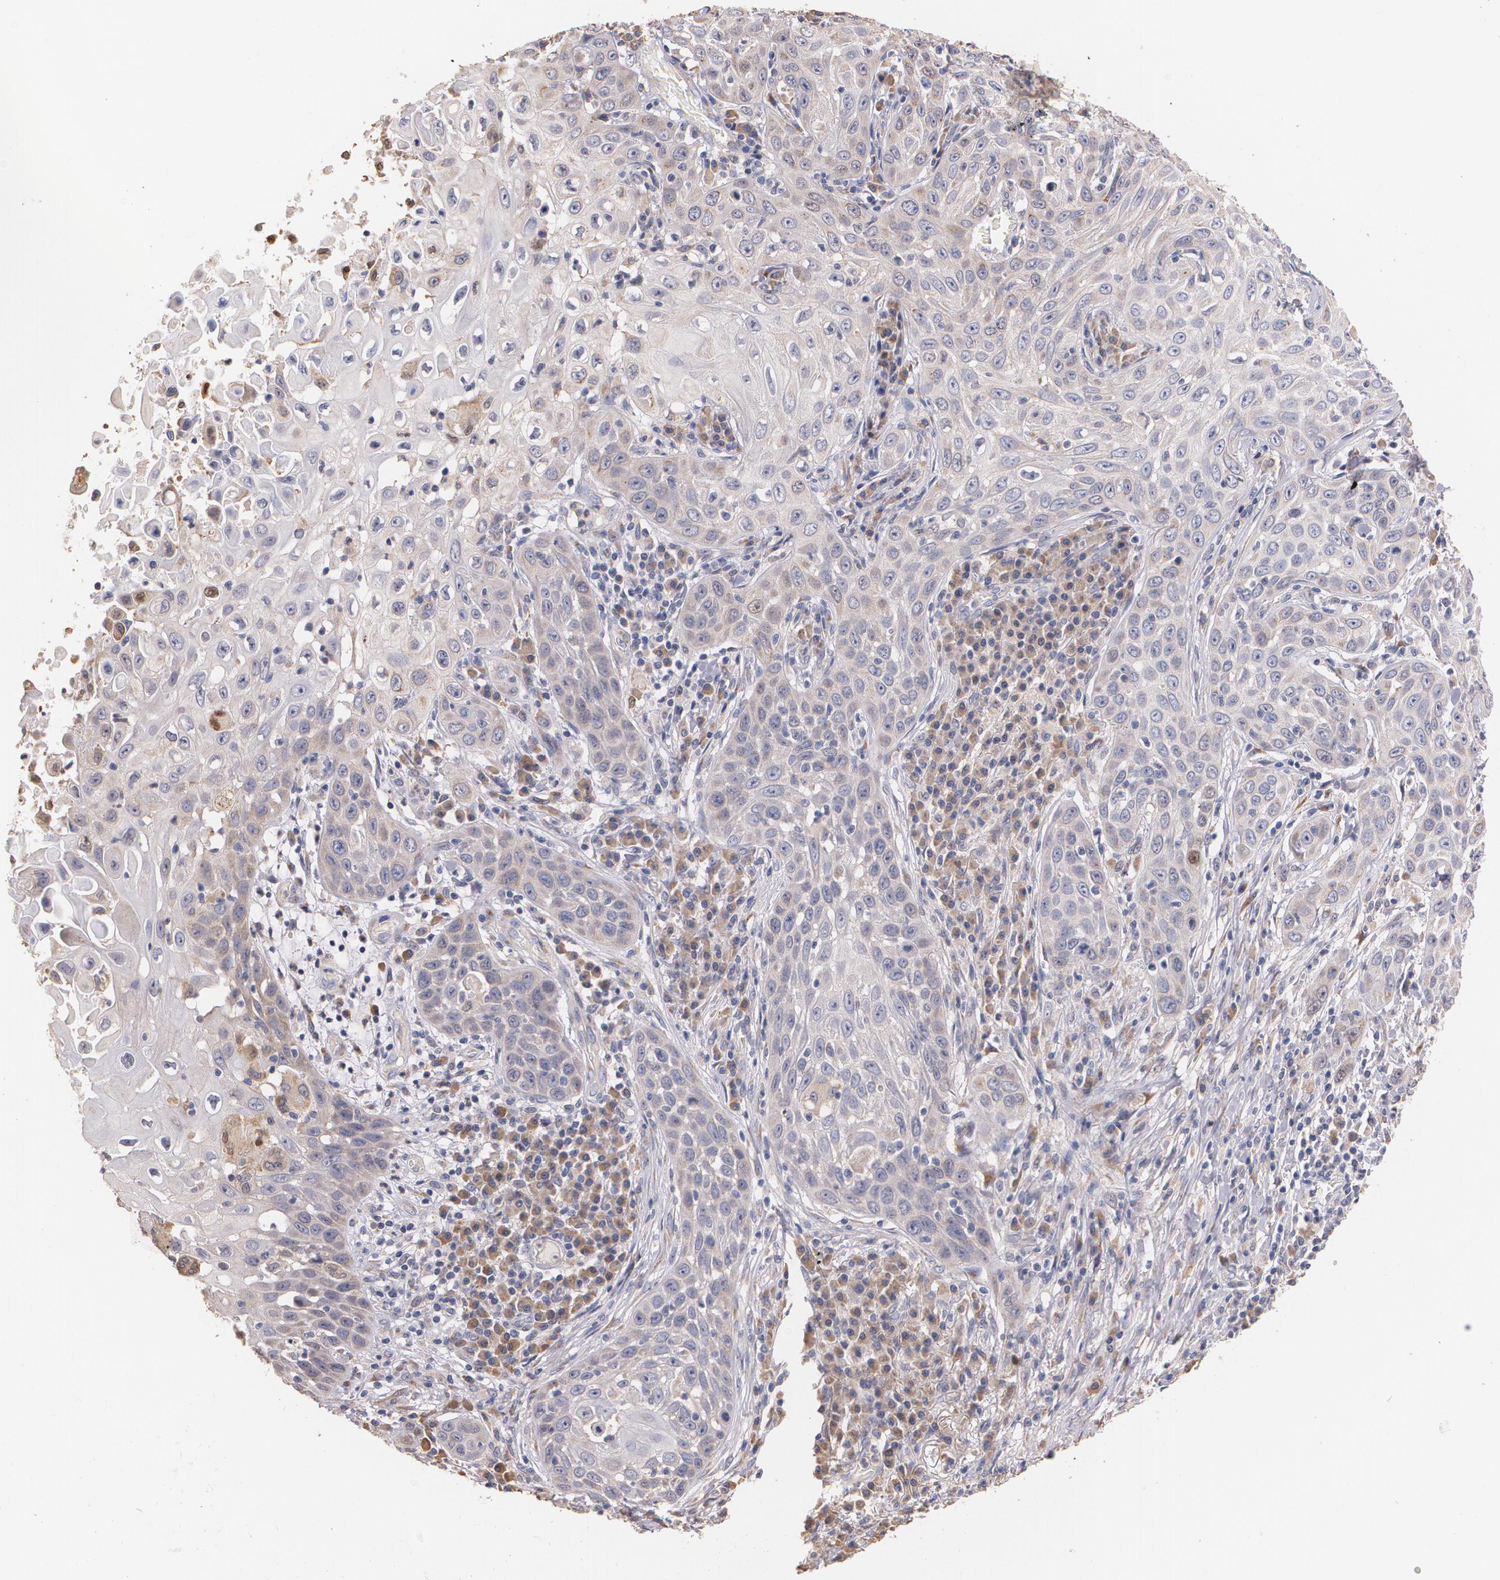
{"staining": {"intensity": "weak", "quantity": "<25%", "location": "cytoplasmic/membranous"}, "tissue": "skin cancer", "cell_type": "Tumor cells", "image_type": "cancer", "snomed": [{"axis": "morphology", "description": "Squamous cell carcinoma, NOS"}, {"axis": "topography", "description": "Skin"}], "caption": "This is an immunohistochemistry histopathology image of squamous cell carcinoma (skin). There is no expression in tumor cells.", "gene": "ATF3", "patient": {"sex": "male", "age": 84}}